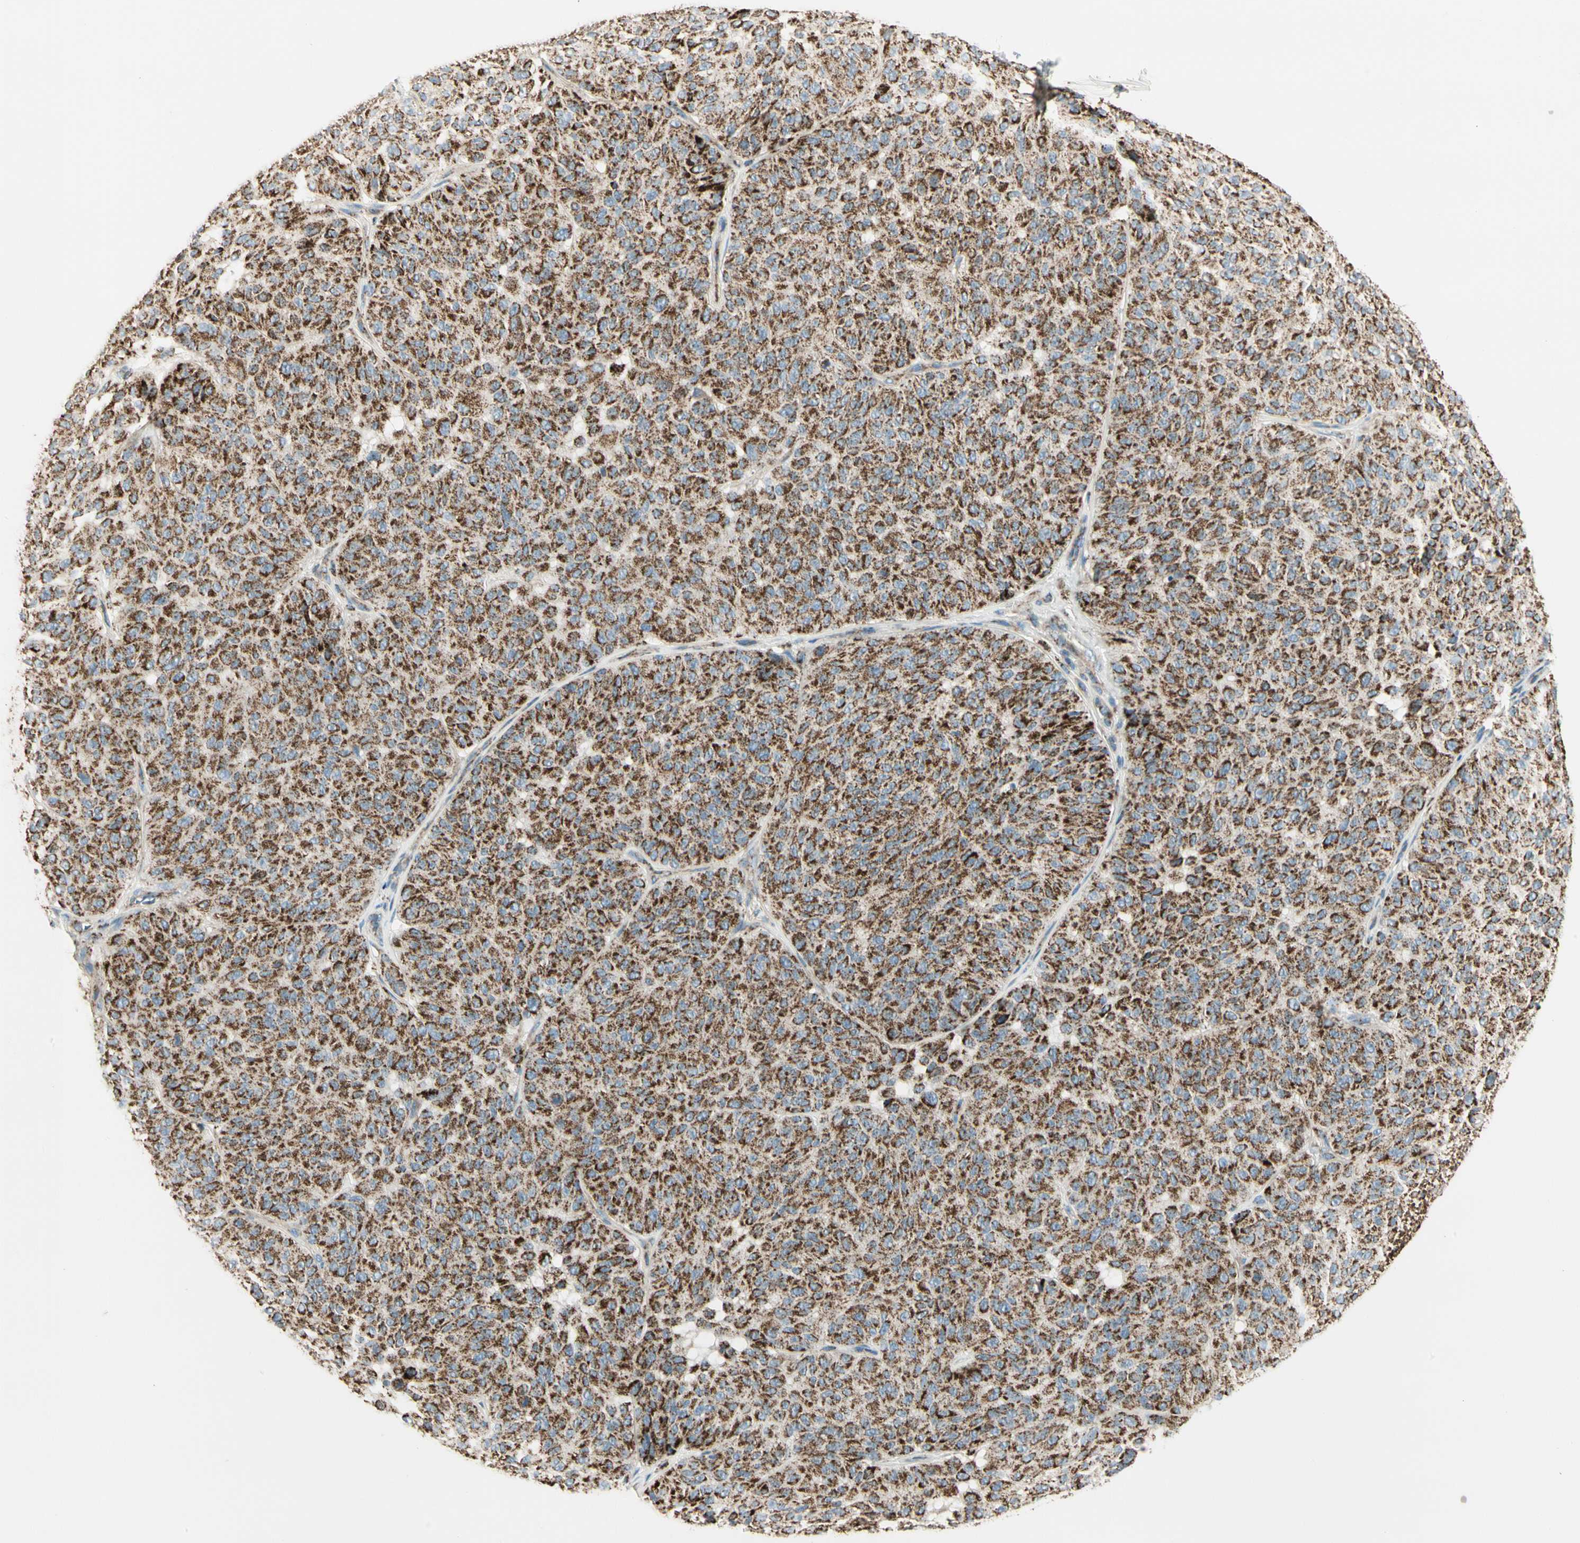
{"staining": {"intensity": "strong", "quantity": ">75%", "location": "cytoplasmic/membranous"}, "tissue": "melanoma", "cell_type": "Tumor cells", "image_type": "cancer", "snomed": [{"axis": "morphology", "description": "Malignant melanoma, NOS"}, {"axis": "topography", "description": "Skin"}], "caption": "IHC of human malignant melanoma reveals high levels of strong cytoplasmic/membranous staining in approximately >75% of tumor cells.", "gene": "ME2", "patient": {"sex": "female", "age": 46}}